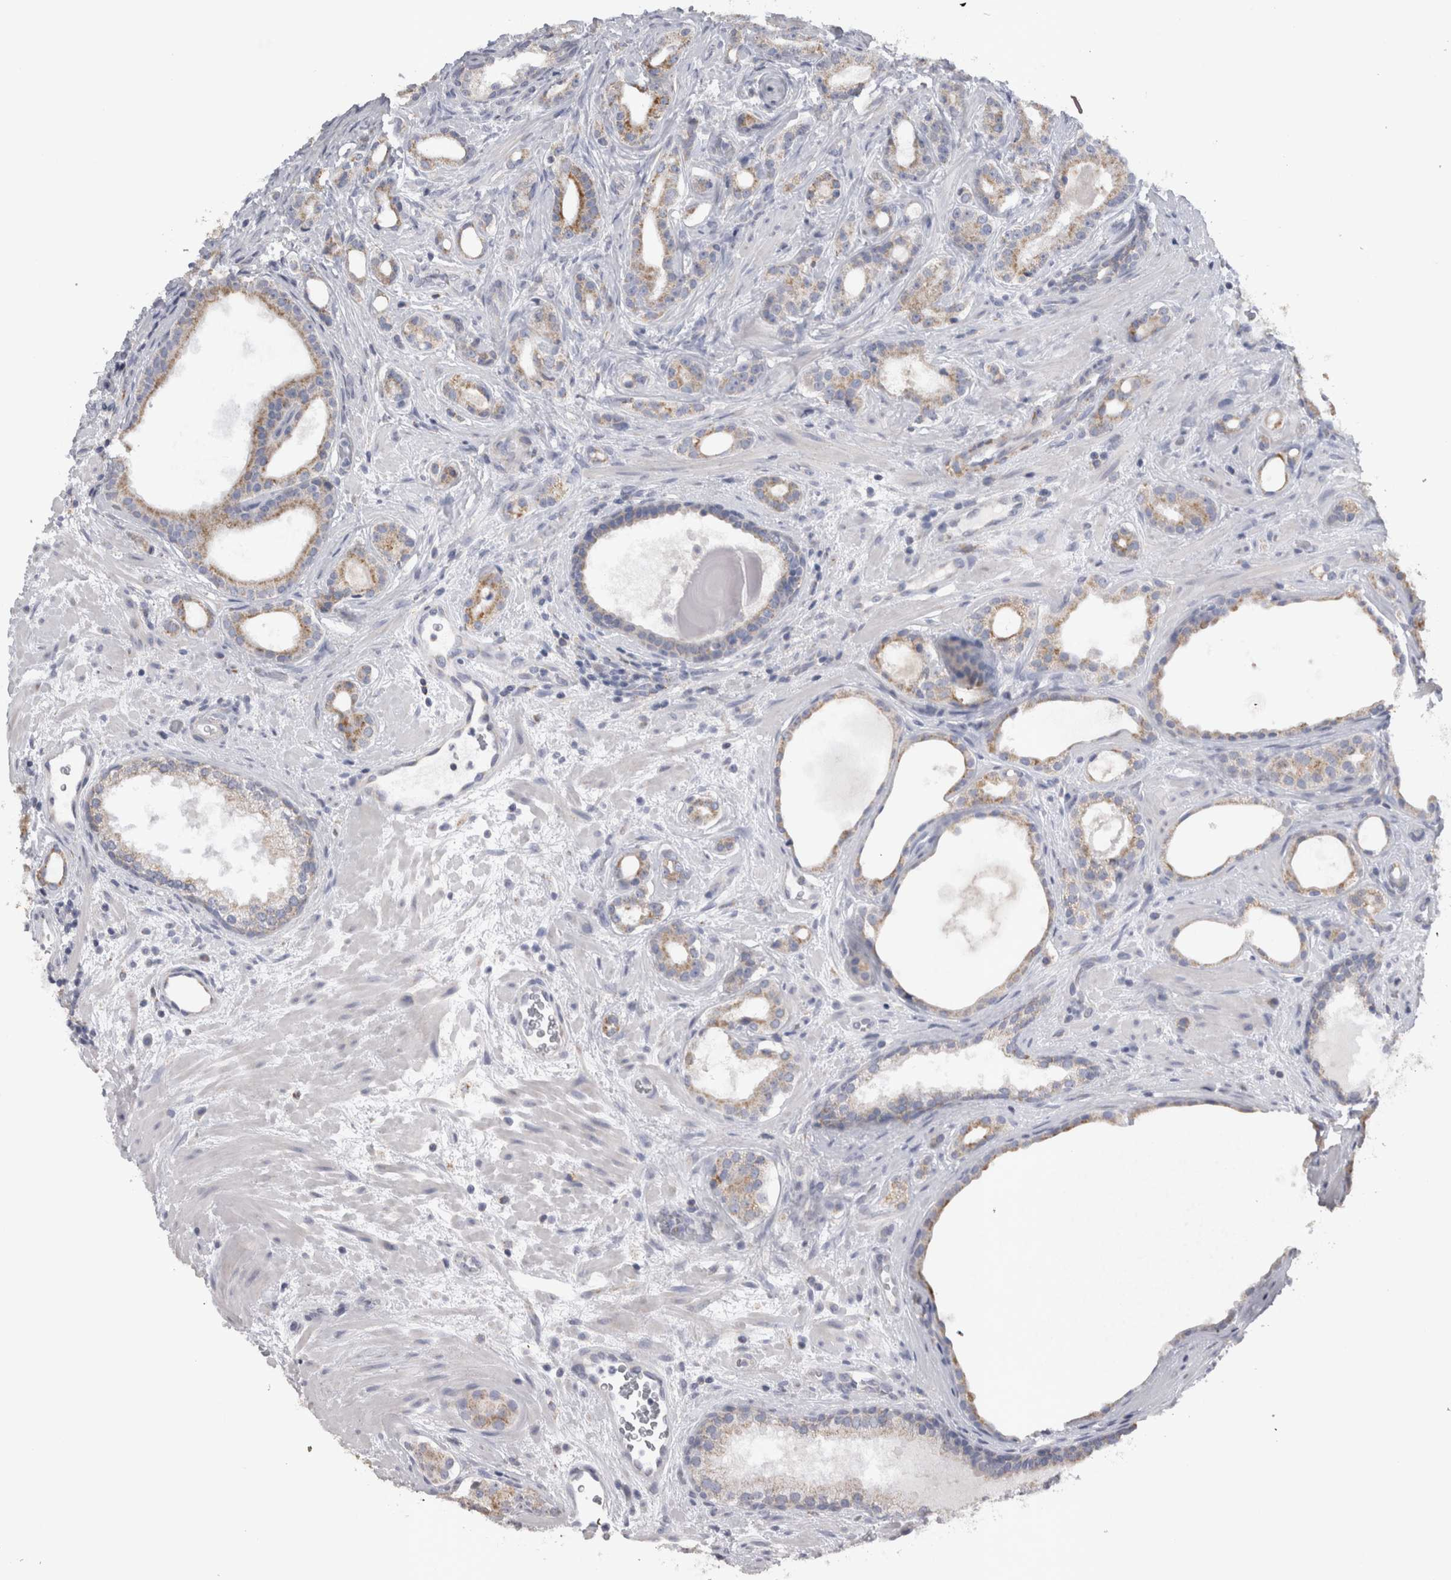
{"staining": {"intensity": "moderate", "quantity": "25%-75%", "location": "cytoplasmic/membranous"}, "tissue": "prostate cancer", "cell_type": "Tumor cells", "image_type": "cancer", "snomed": [{"axis": "morphology", "description": "Adenocarcinoma, High grade"}, {"axis": "topography", "description": "Prostate"}], "caption": "Prostate cancer (adenocarcinoma (high-grade)) was stained to show a protein in brown. There is medium levels of moderate cytoplasmic/membranous staining in about 25%-75% of tumor cells.", "gene": "DHRS4", "patient": {"sex": "male", "age": 60}}